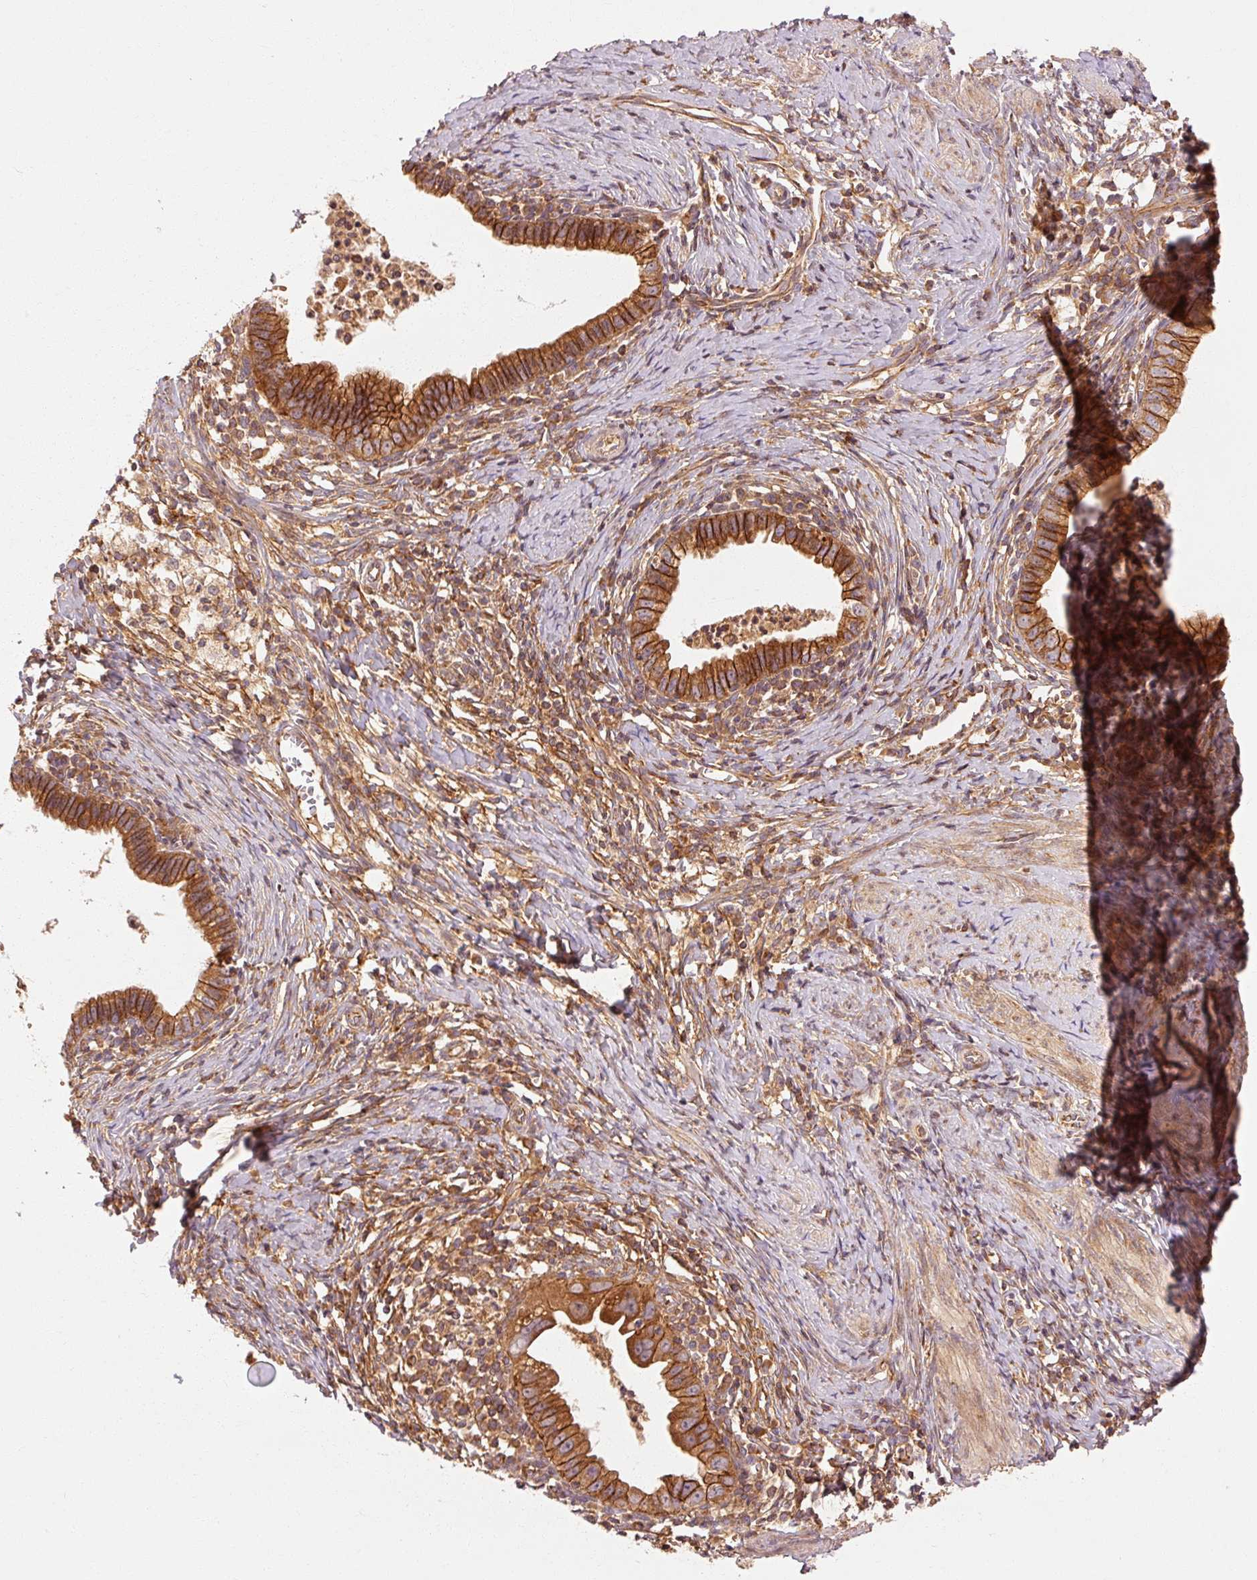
{"staining": {"intensity": "strong", "quantity": ">75%", "location": "cytoplasmic/membranous"}, "tissue": "cervical cancer", "cell_type": "Tumor cells", "image_type": "cancer", "snomed": [{"axis": "morphology", "description": "Adenocarcinoma, NOS"}, {"axis": "topography", "description": "Cervix"}], "caption": "Cervical adenocarcinoma was stained to show a protein in brown. There is high levels of strong cytoplasmic/membranous staining in approximately >75% of tumor cells.", "gene": "CTNNA1", "patient": {"sex": "female", "age": 36}}